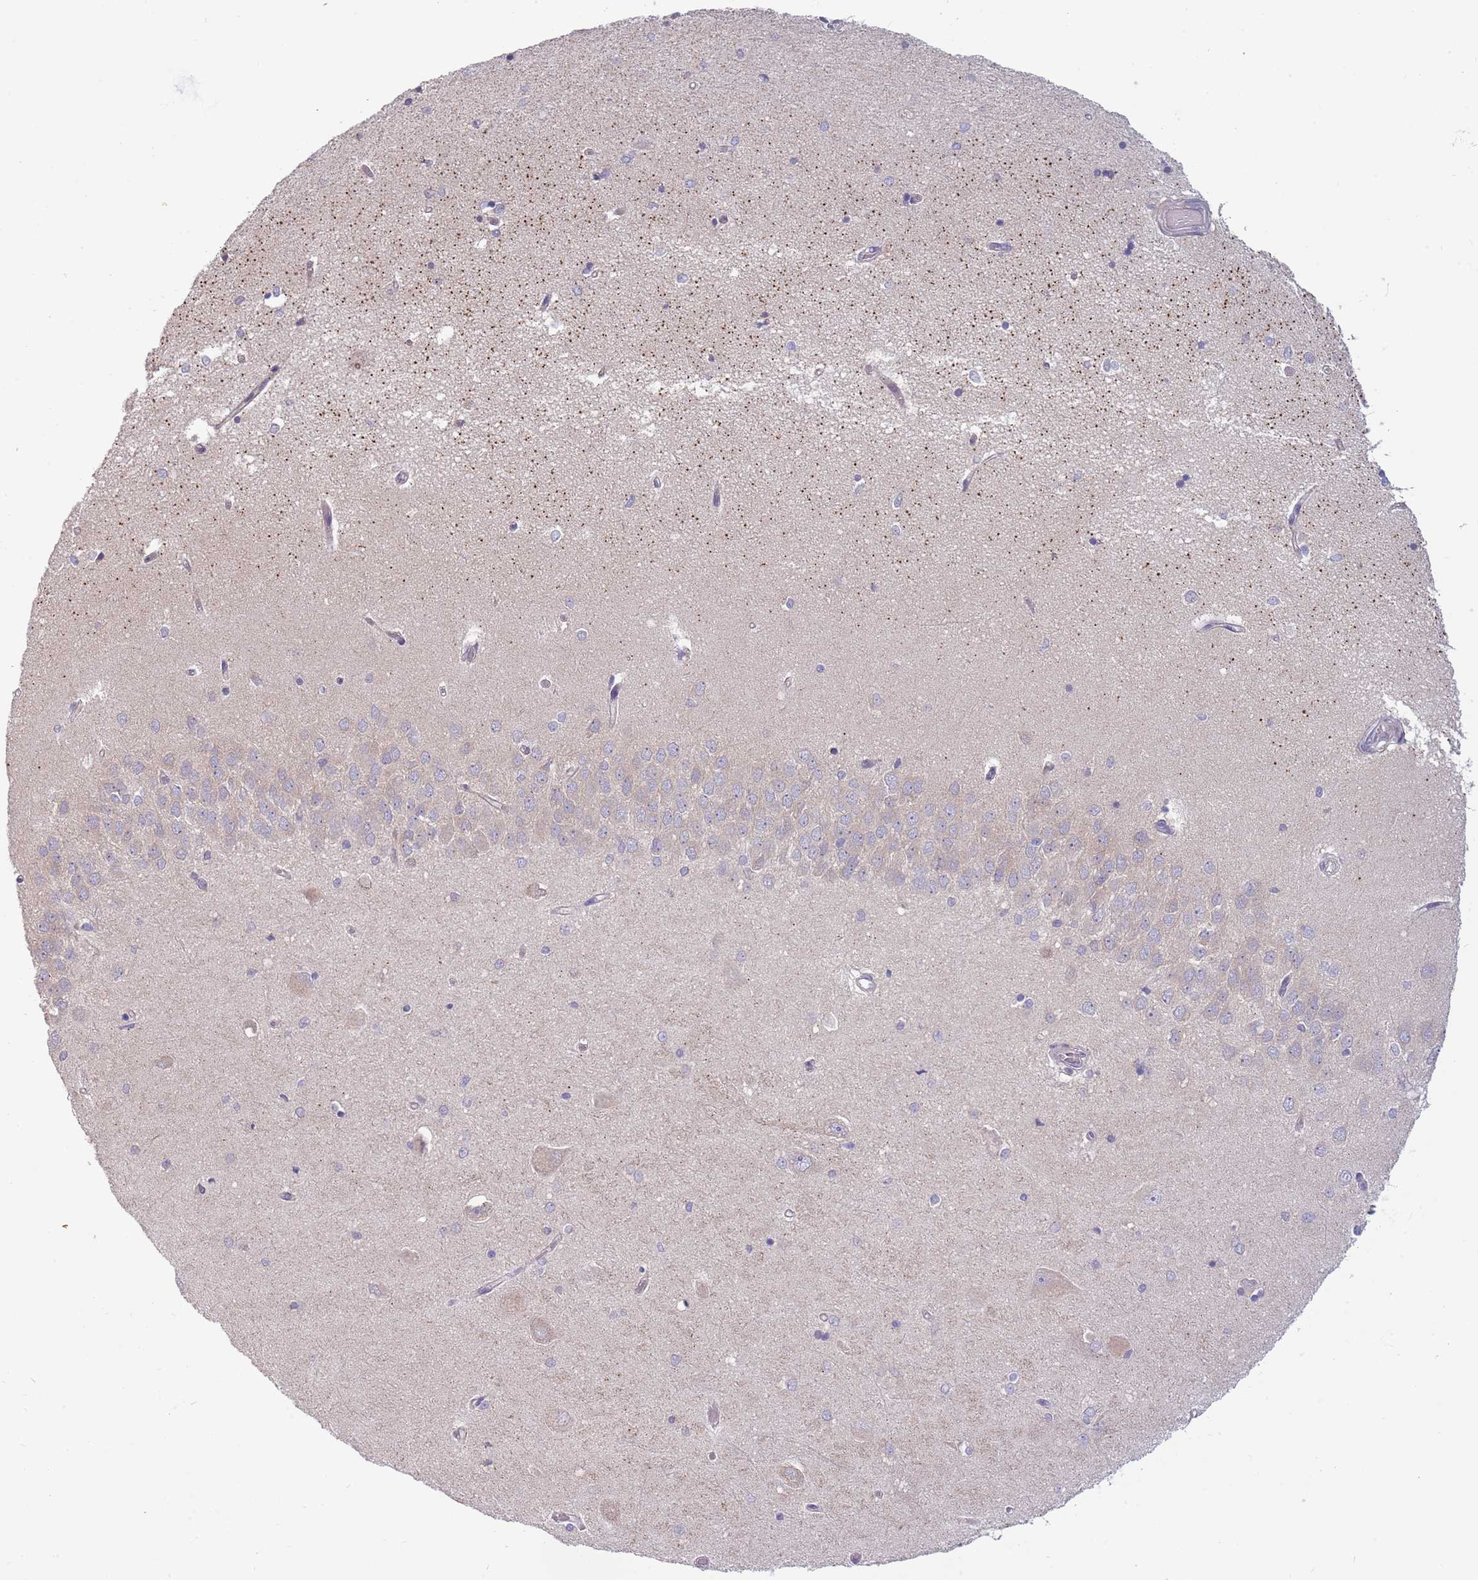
{"staining": {"intensity": "negative", "quantity": "none", "location": "none"}, "tissue": "hippocampus", "cell_type": "Glial cells", "image_type": "normal", "snomed": [{"axis": "morphology", "description": "Normal tissue, NOS"}, {"axis": "topography", "description": "Hippocampus"}], "caption": "IHC histopathology image of normal human hippocampus stained for a protein (brown), which displays no positivity in glial cells.", "gene": "RNF181", "patient": {"sex": "male", "age": 45}}